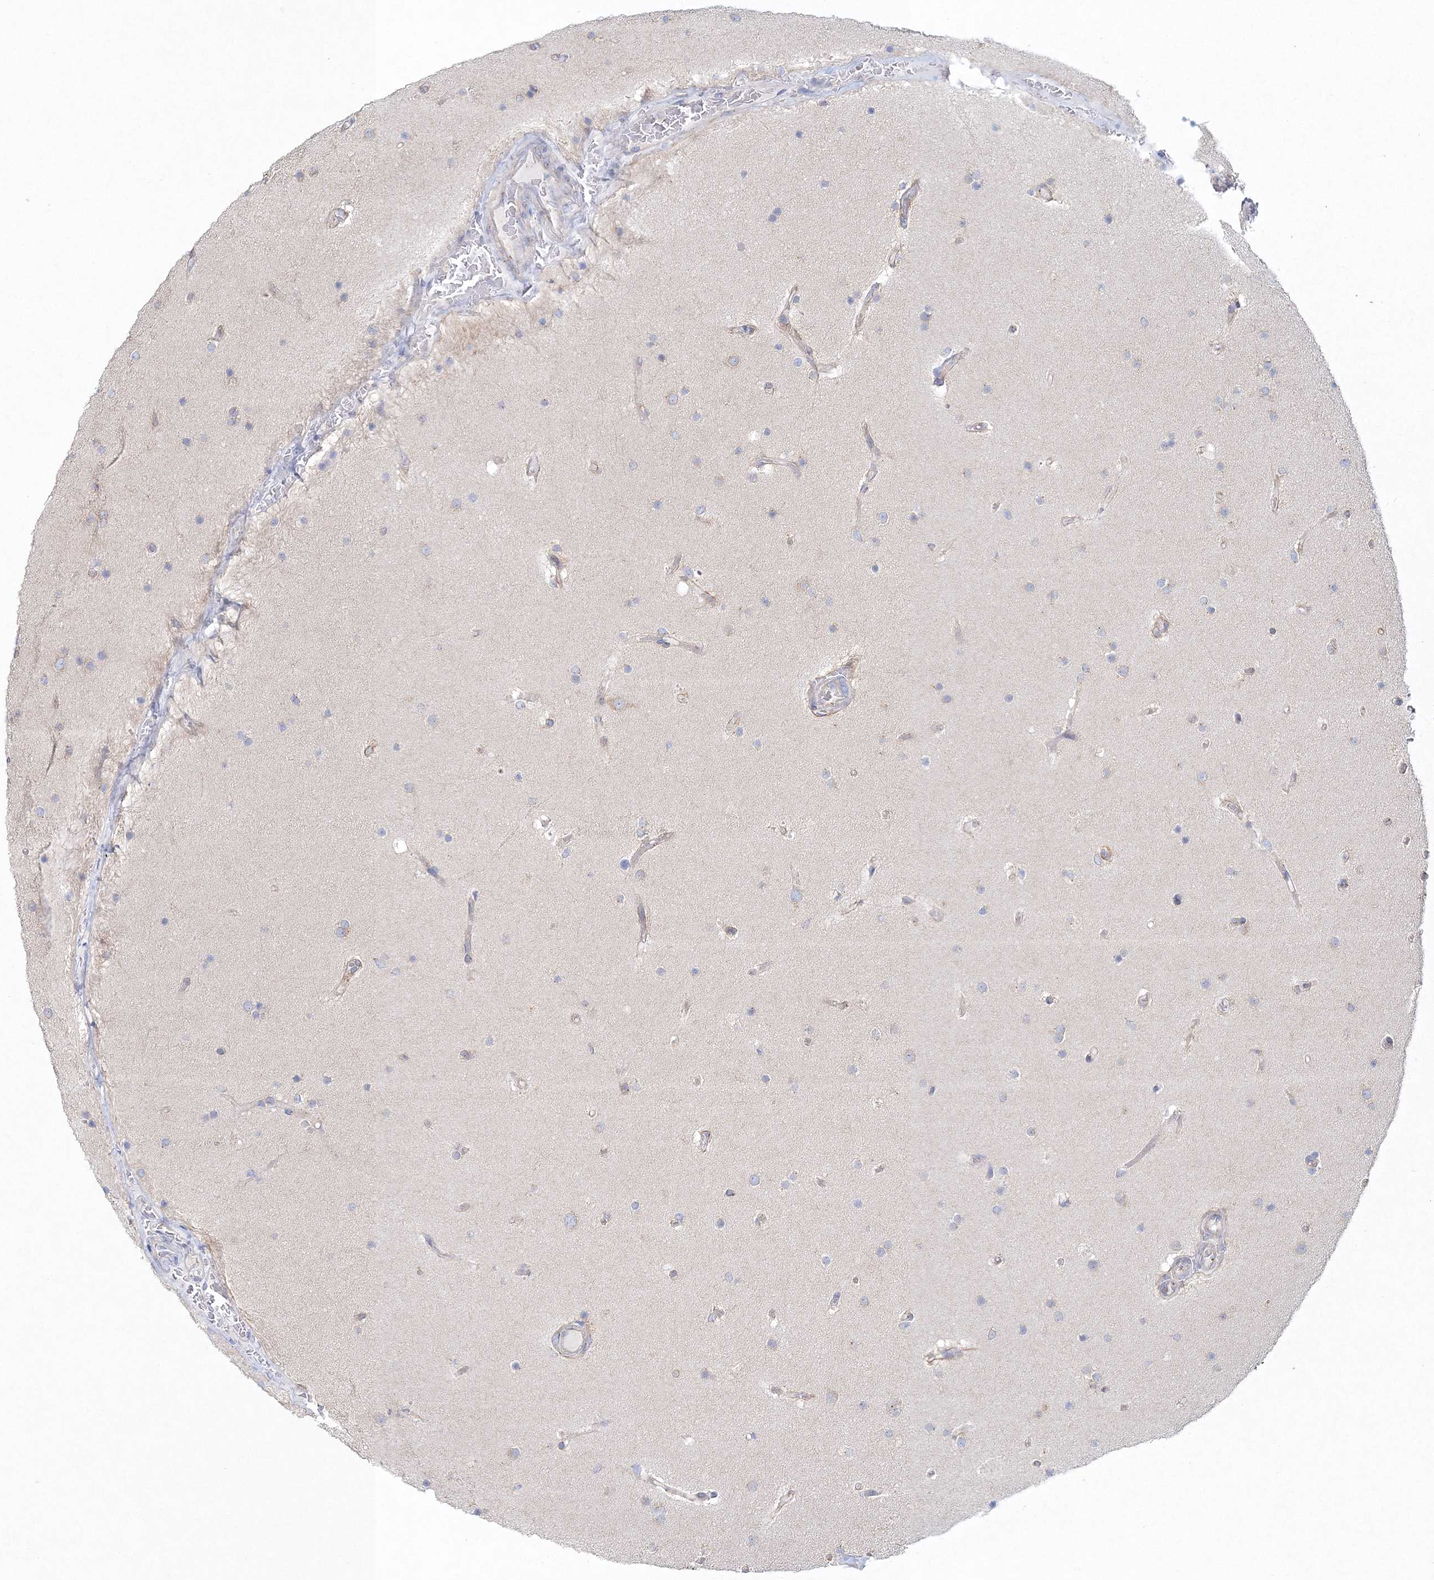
{"staining": {"intensity": "negative", "quantity": "none", "location": "none"}, "tissue": "glioma", "cell_type": "Tumor cells", "image_type": "cancer", "snomed": [{"axis": "morphology", "description": "Glioma, malignant, High grade"}, {"axis": "topography", "description": "Cerebral cortex"}], "caption": "Protein analysis of malignant high-grade glioma demonstrates no significant expression in tumor cells. The staining is performed using DAB brown chromogen with nuclei counter-stained in using hematoxylin.", "gene": "SEC23IP", "patient": {"sex": "female", "age": 36}}